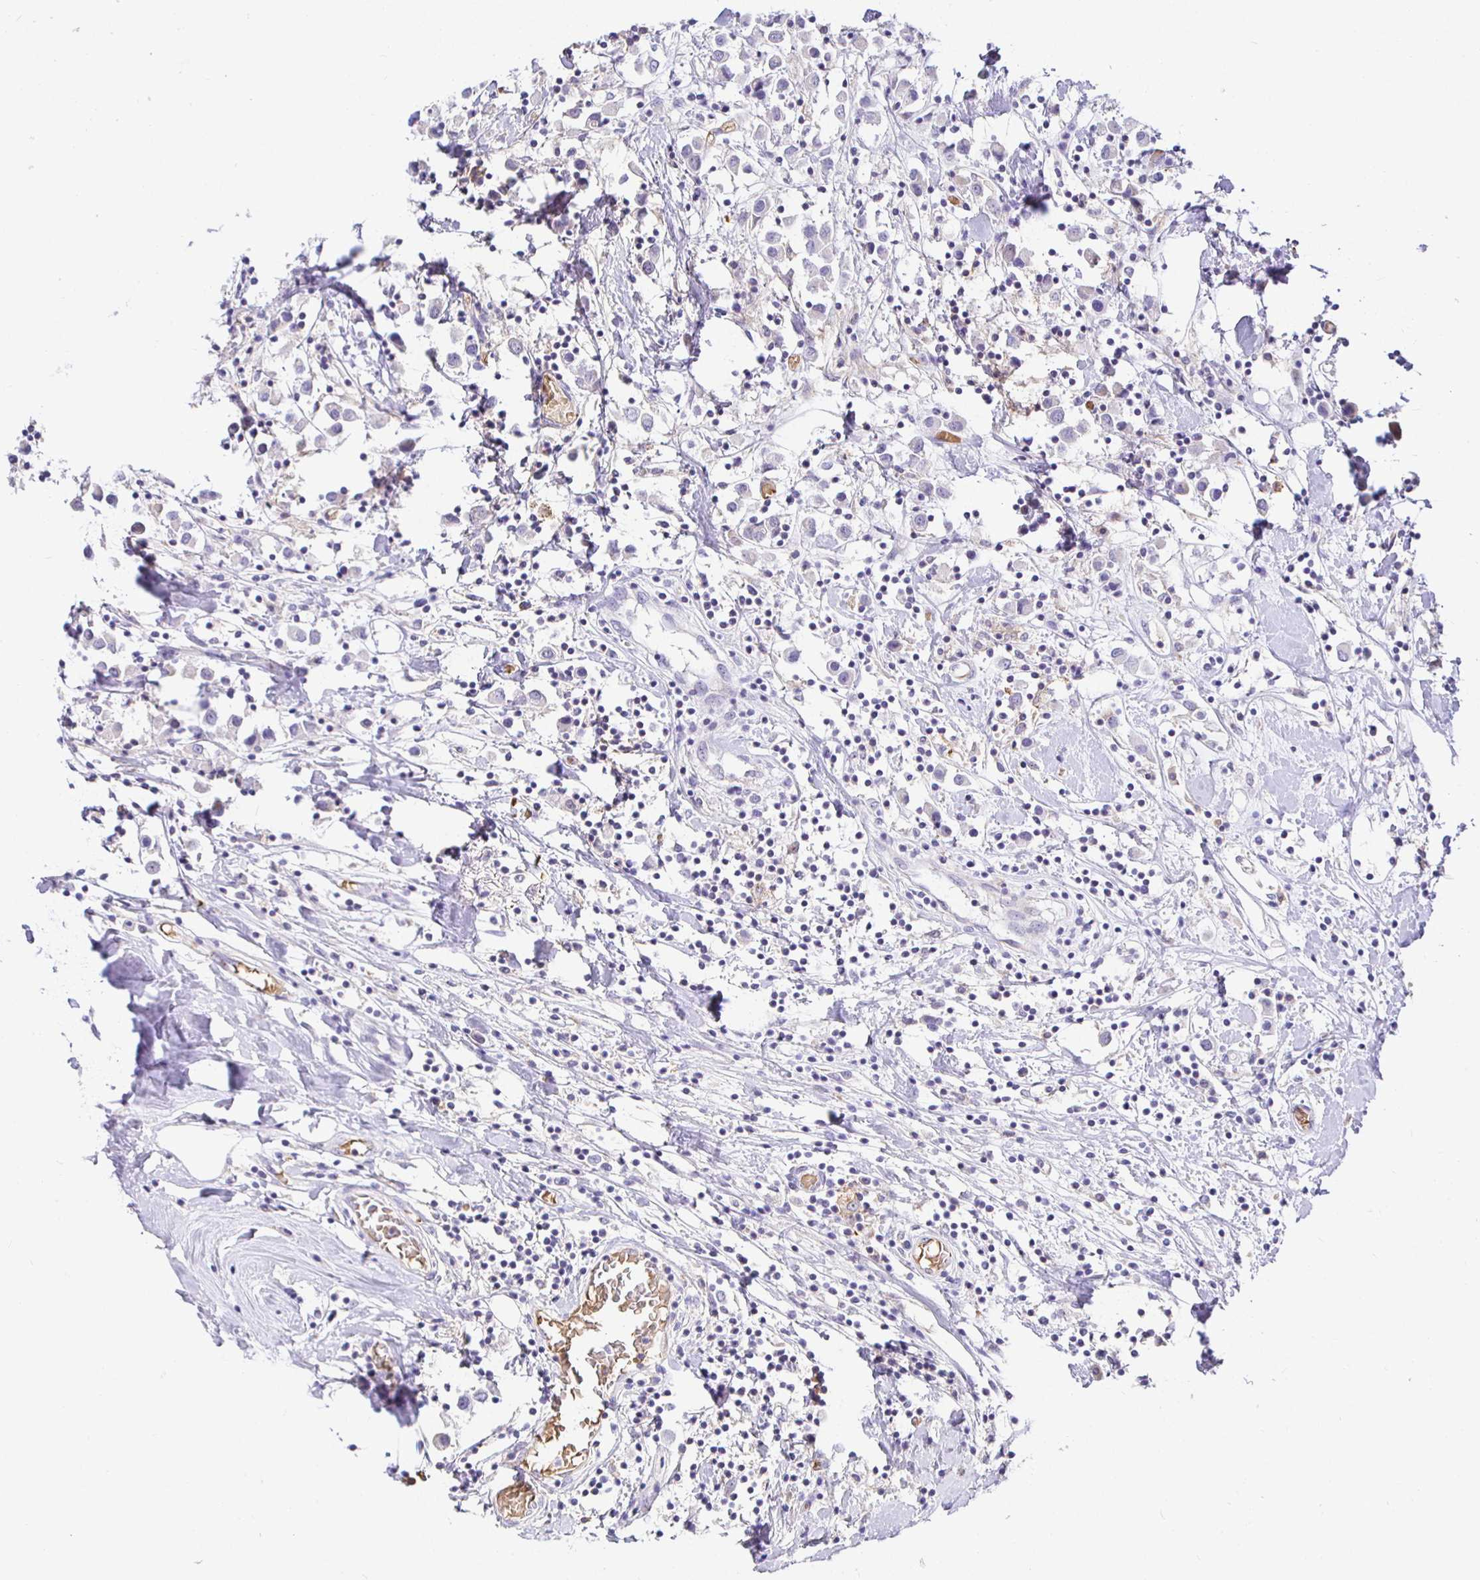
{"staining": {"intensity": "negative", "quantity": "none", "location": "none"}, "tissue": "breast cancer", "cell_type": "Tumor cells", "image_type": "cancer", "snomed": [{"axis": "morphology", "description": "Duct carcinoma"}, {"axis": "topography", "description": "Breast"}], "caption": "Tumor cells show no significant protein staining in intraductal carcinoma (breast).", "gene": "SIRPA", "patient": {"sex": "female", "age": 61}}